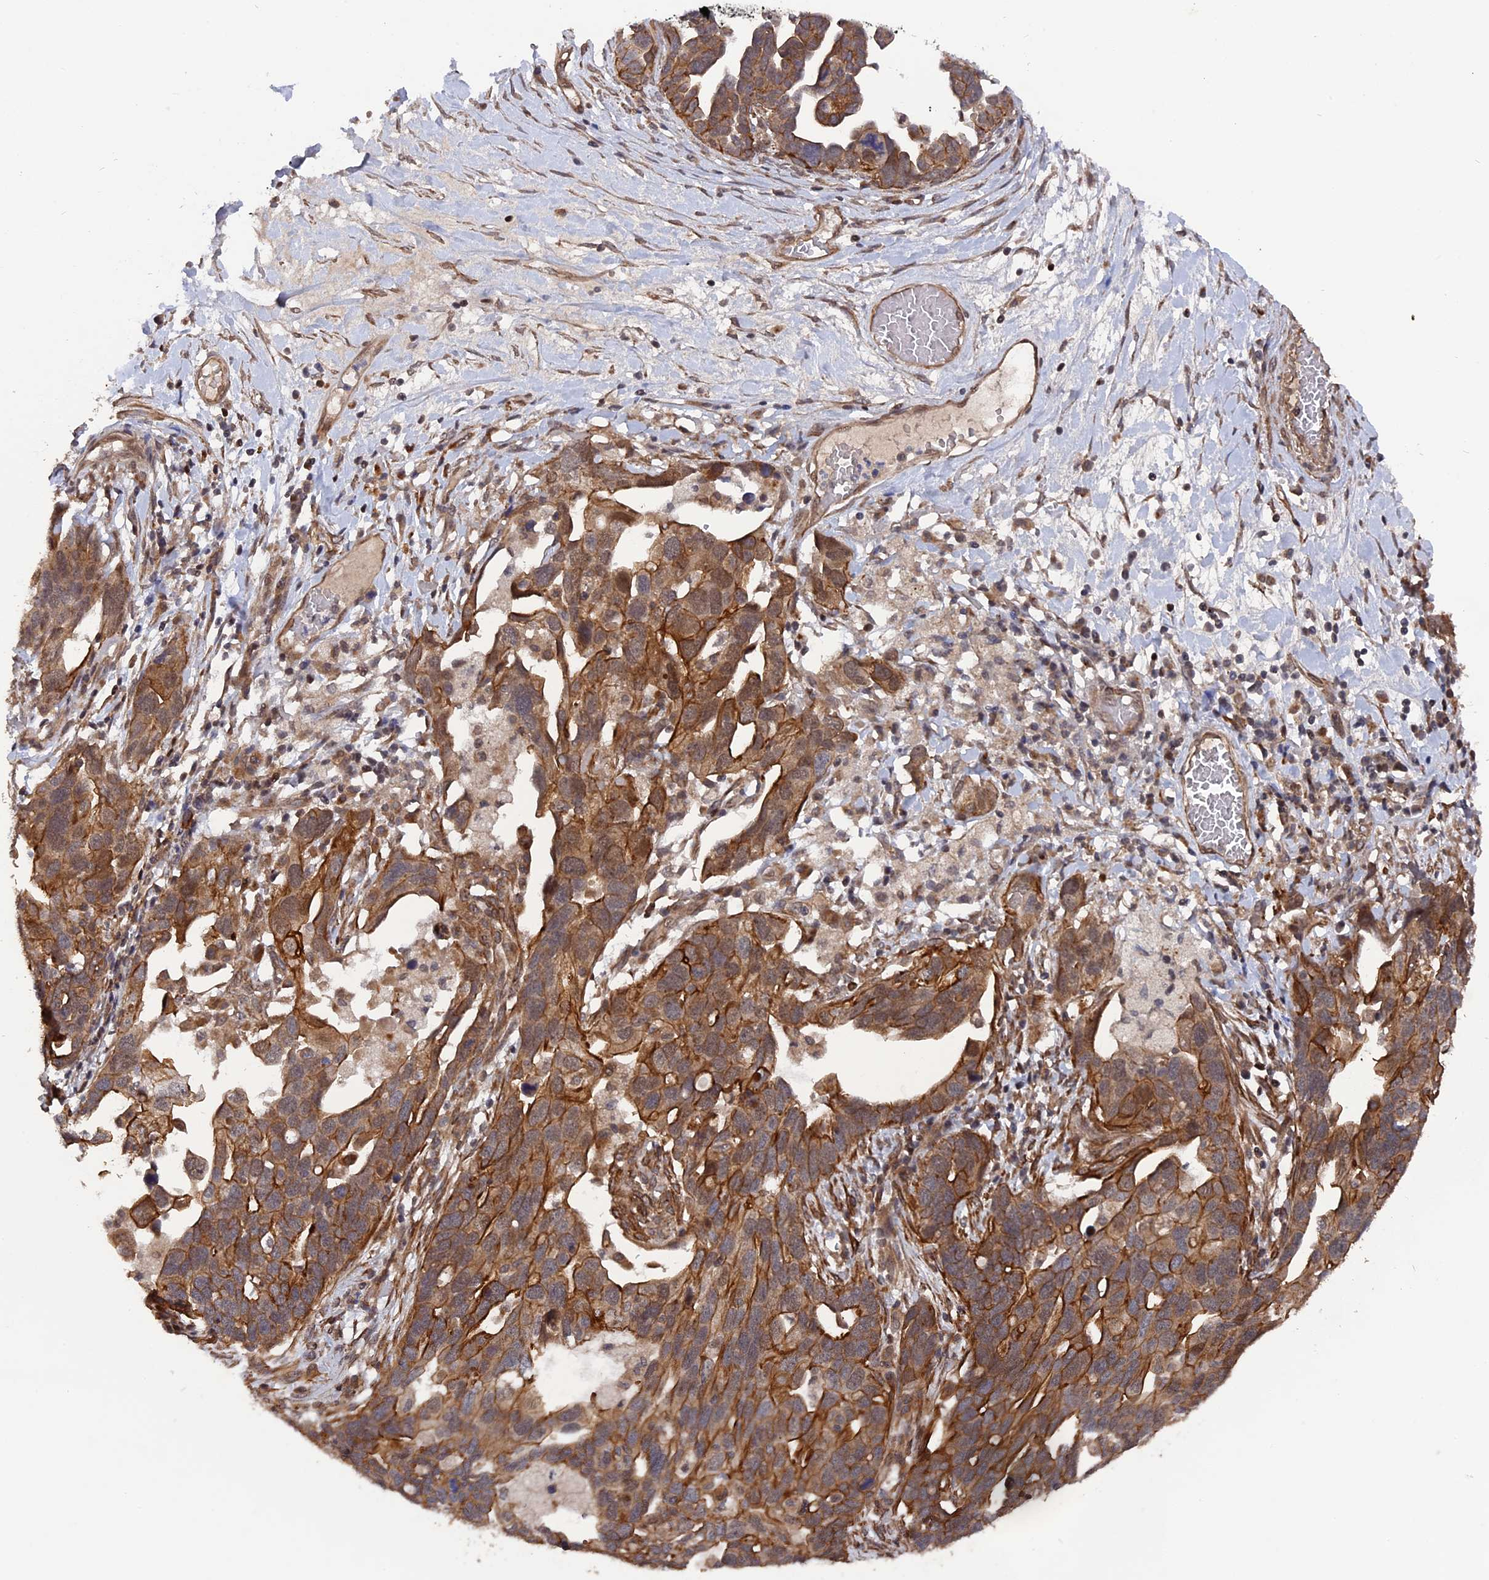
{"staining": {"intensity": "moderate", "quantity": ">75%", "location": "cytoplasmic/membranous"}, "tissue": "ovarian cancer", "cell_type": "Tumor cells", "image_type": "cancer", "snomed": [{"axis": "morphology", "description": "Cystadenocarcinoma, serous, NOS"}, {"axis": "topography", "description": "Ovary"}], "caption": "Ovarian cancer (serous cystadenocarcinoma) was stained to show a protein in brown. There is medium levels of moderate cytoplasmic/membranous positivity in about >75% of tumor cells.", "gene": "NOSIP", "patient": {"sex": "female", "age": 54}}